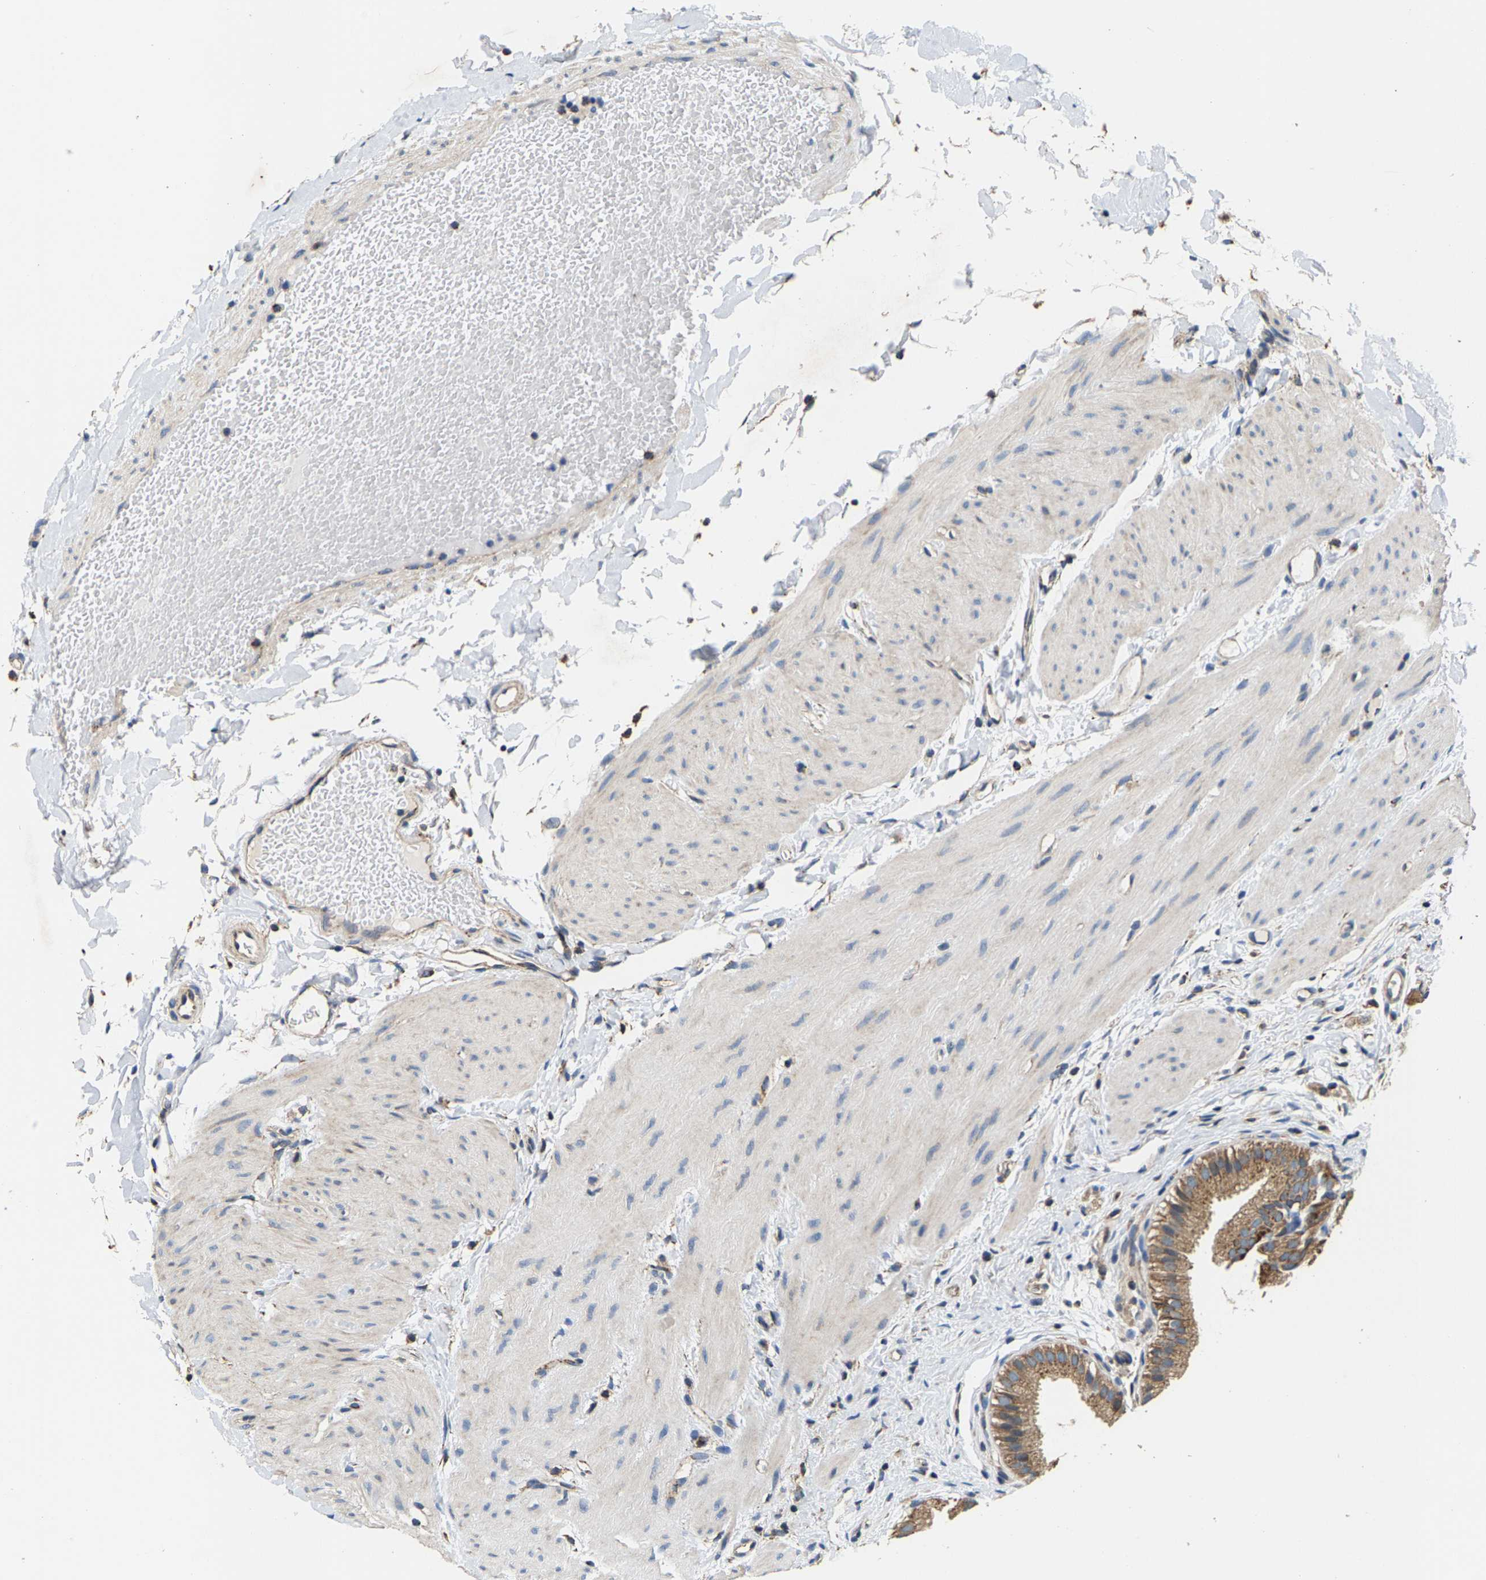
{"staining": {"intensity": "moderate", "quantity": ">75%", "location": "cytoplasmic/membranous"}, "tissue": "gallbladder", "cell_type": "Glandular cells", "image_type": "normal", "snomed": [{"axis": "morphology", "description": "Normal tissue, NOS"}, {"axis": "topography", "description": "Gallbladder"}], "caption": "Gallbladder stained with IHC reveals moderate cytoplasmic/membranous expression in approximately >75% of glandular cells.", "gene": "SHMT2", "patient": {"sex": "female", "age": 26}}